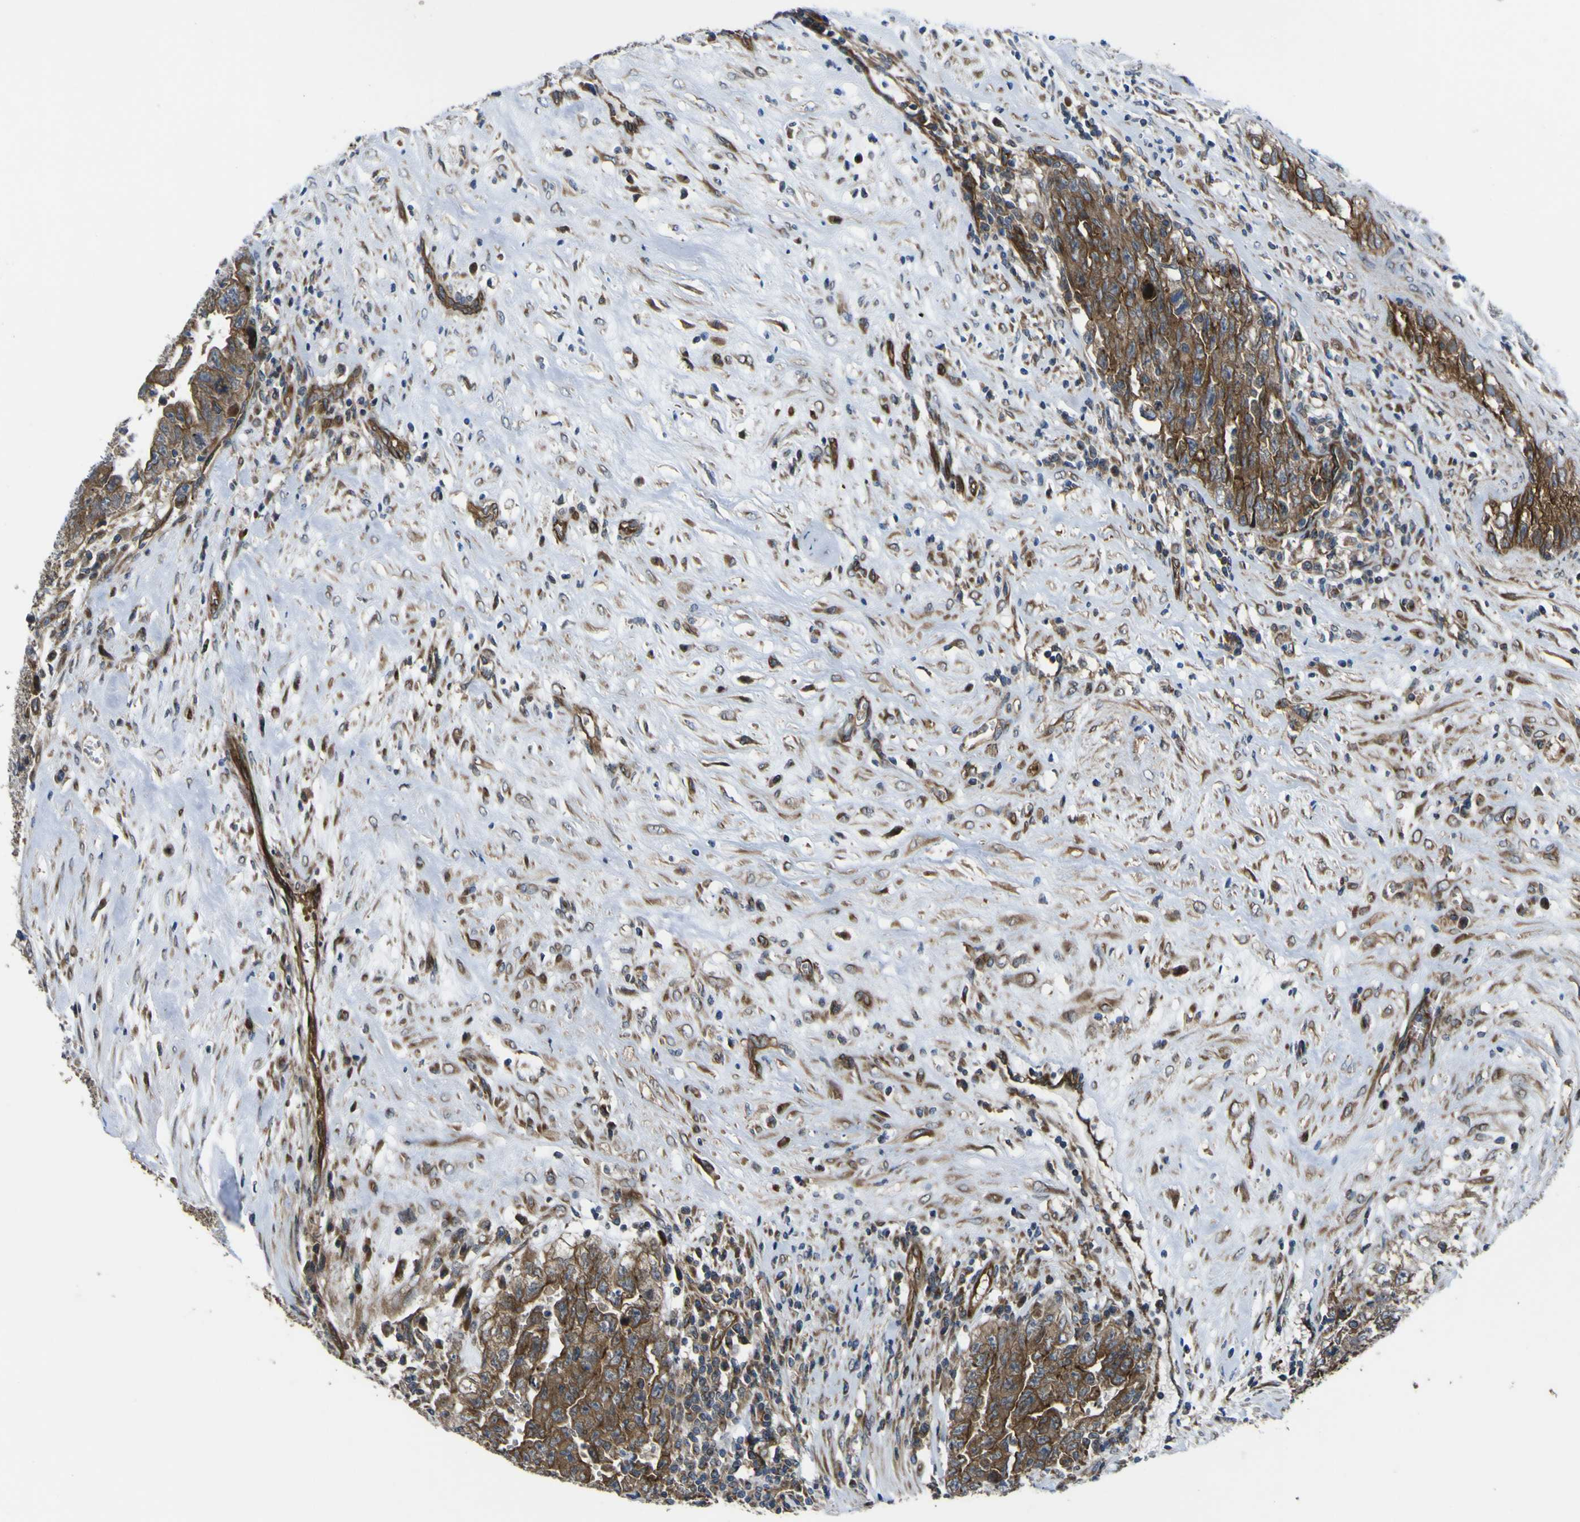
{"staining": {"intensity": "moderate", "quantity": ">75%", "location": "cytoplasmic/membranous"}, "tissue": "testis cancer", "cell_type": "Tumor cells", "image_type": "cancer", "snomed": [{"axis": "morphology", "description": "Carcinoma, Embryonal, NOS"}, {"axis": "topography", "description": "Testis"}], "caption": "Testis embryonal carcinoma tissue displays moderate cytoplasmic/membranous positivity in about >75% of tumor cells, visualized by immunohistochemistry.", "gene": "FBXO30", "patient": {"sex": "male", "age": 28}}